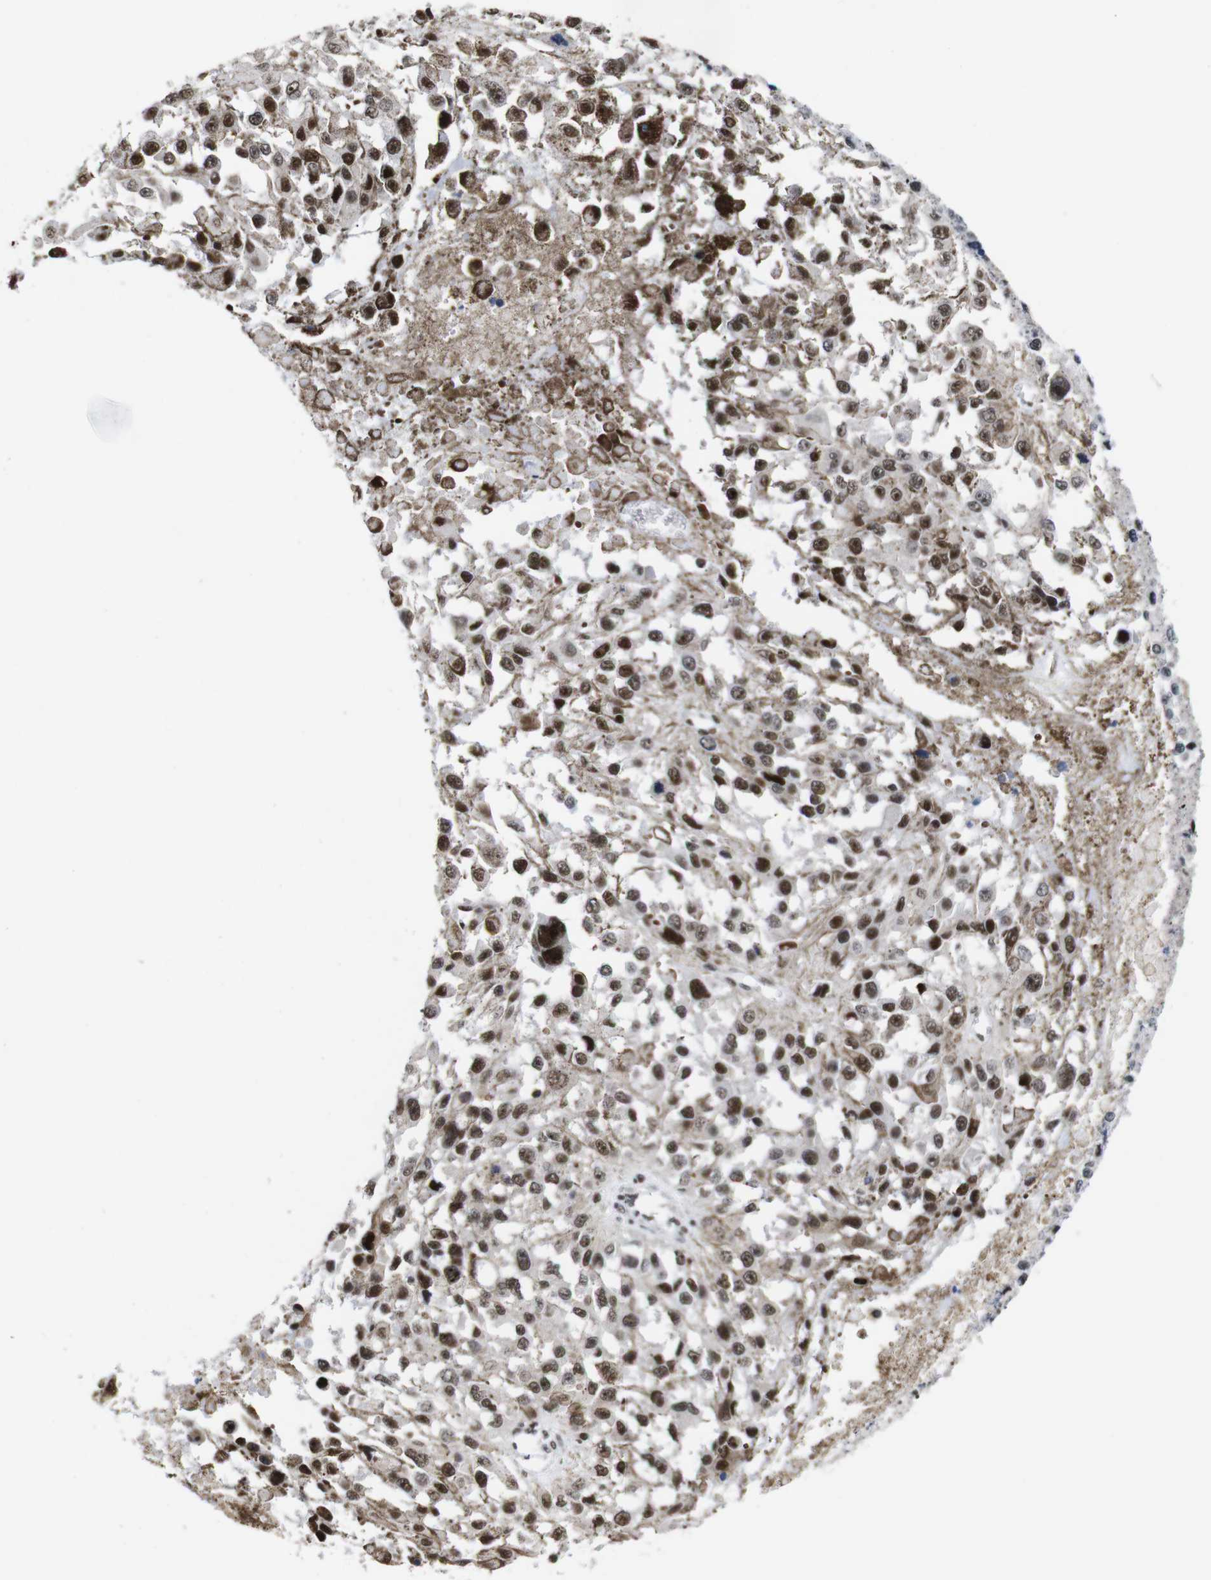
{"staining": {"intensity": "strong", "quantity": ">75%", "location": "nuclear"}, "tissue": "melanoma", "cell_type": "Tumor cells", "image_type": "cancer", "snomed": [{"axis": "morphology", "description": "Malignant melanoma, Metastatic site"}, {"axis": "topography", "description": "Lymph node"}], "caption": "Immunohistochemistry (IHC) image of melanoma stained for a protein (brown), which reveals high levels of strong nuclear staining in about >75% of tumor cells.", "gene": "GATA6", "patient": {"sex": "male", "age": 59}}